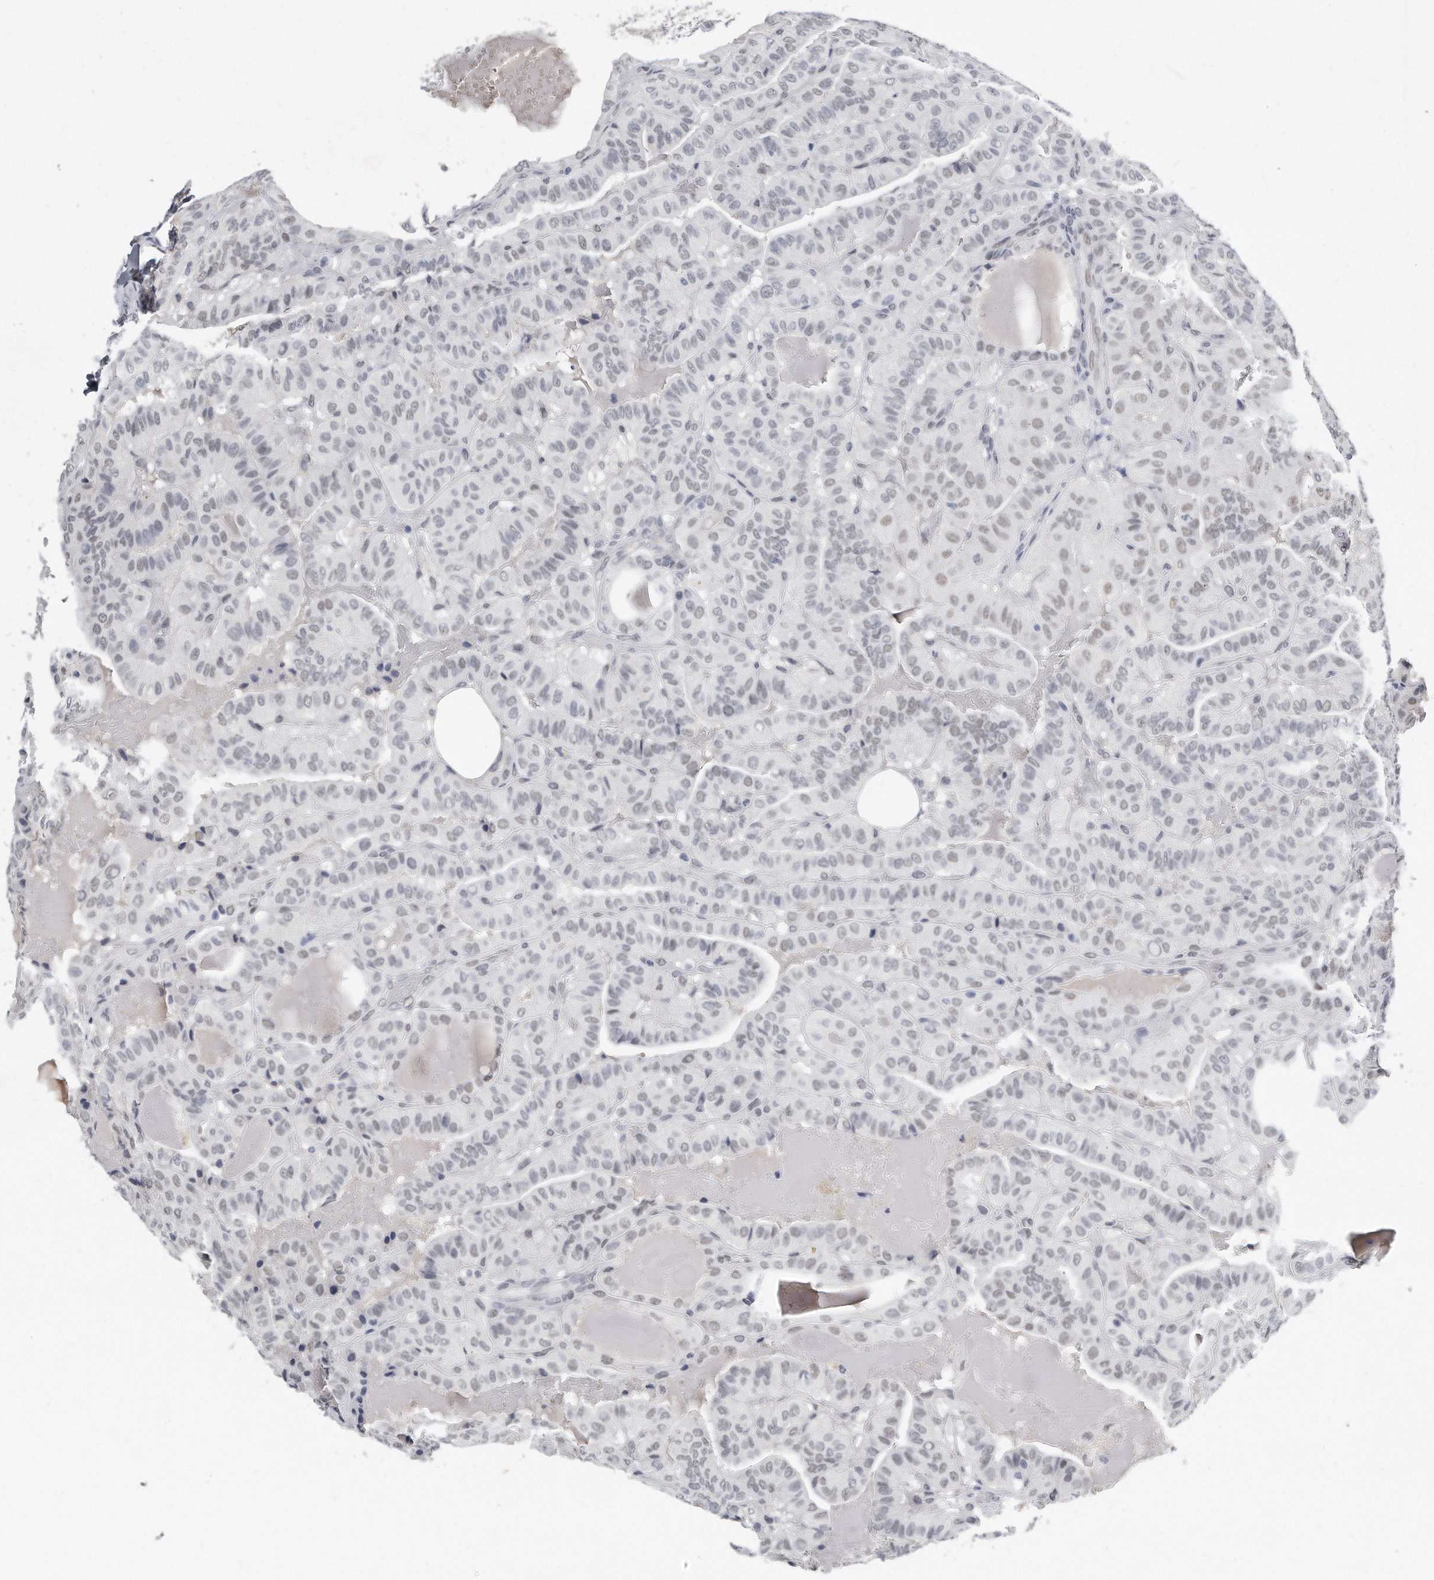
{"staining": {"intensity": "weak", "quantity": "<25%", "location": "nuclear"}, "tissue": "thyroid cancer", "cell_type": "Tumor cells", "image_type": "cancer", "snomed": [{"axis": "morphology", "description": "Papillary adenocarcinoma, NOS"}, {"axis": "topography", "description": "Thyroid gland"}], "caption": "DAB immunohistochemical staining of human thyroid papillary adenocarcinoma reveals no significant positivity in tumor cells.", "gene": "CTBP2", "patient": {"sex": "male", "age": 77}}